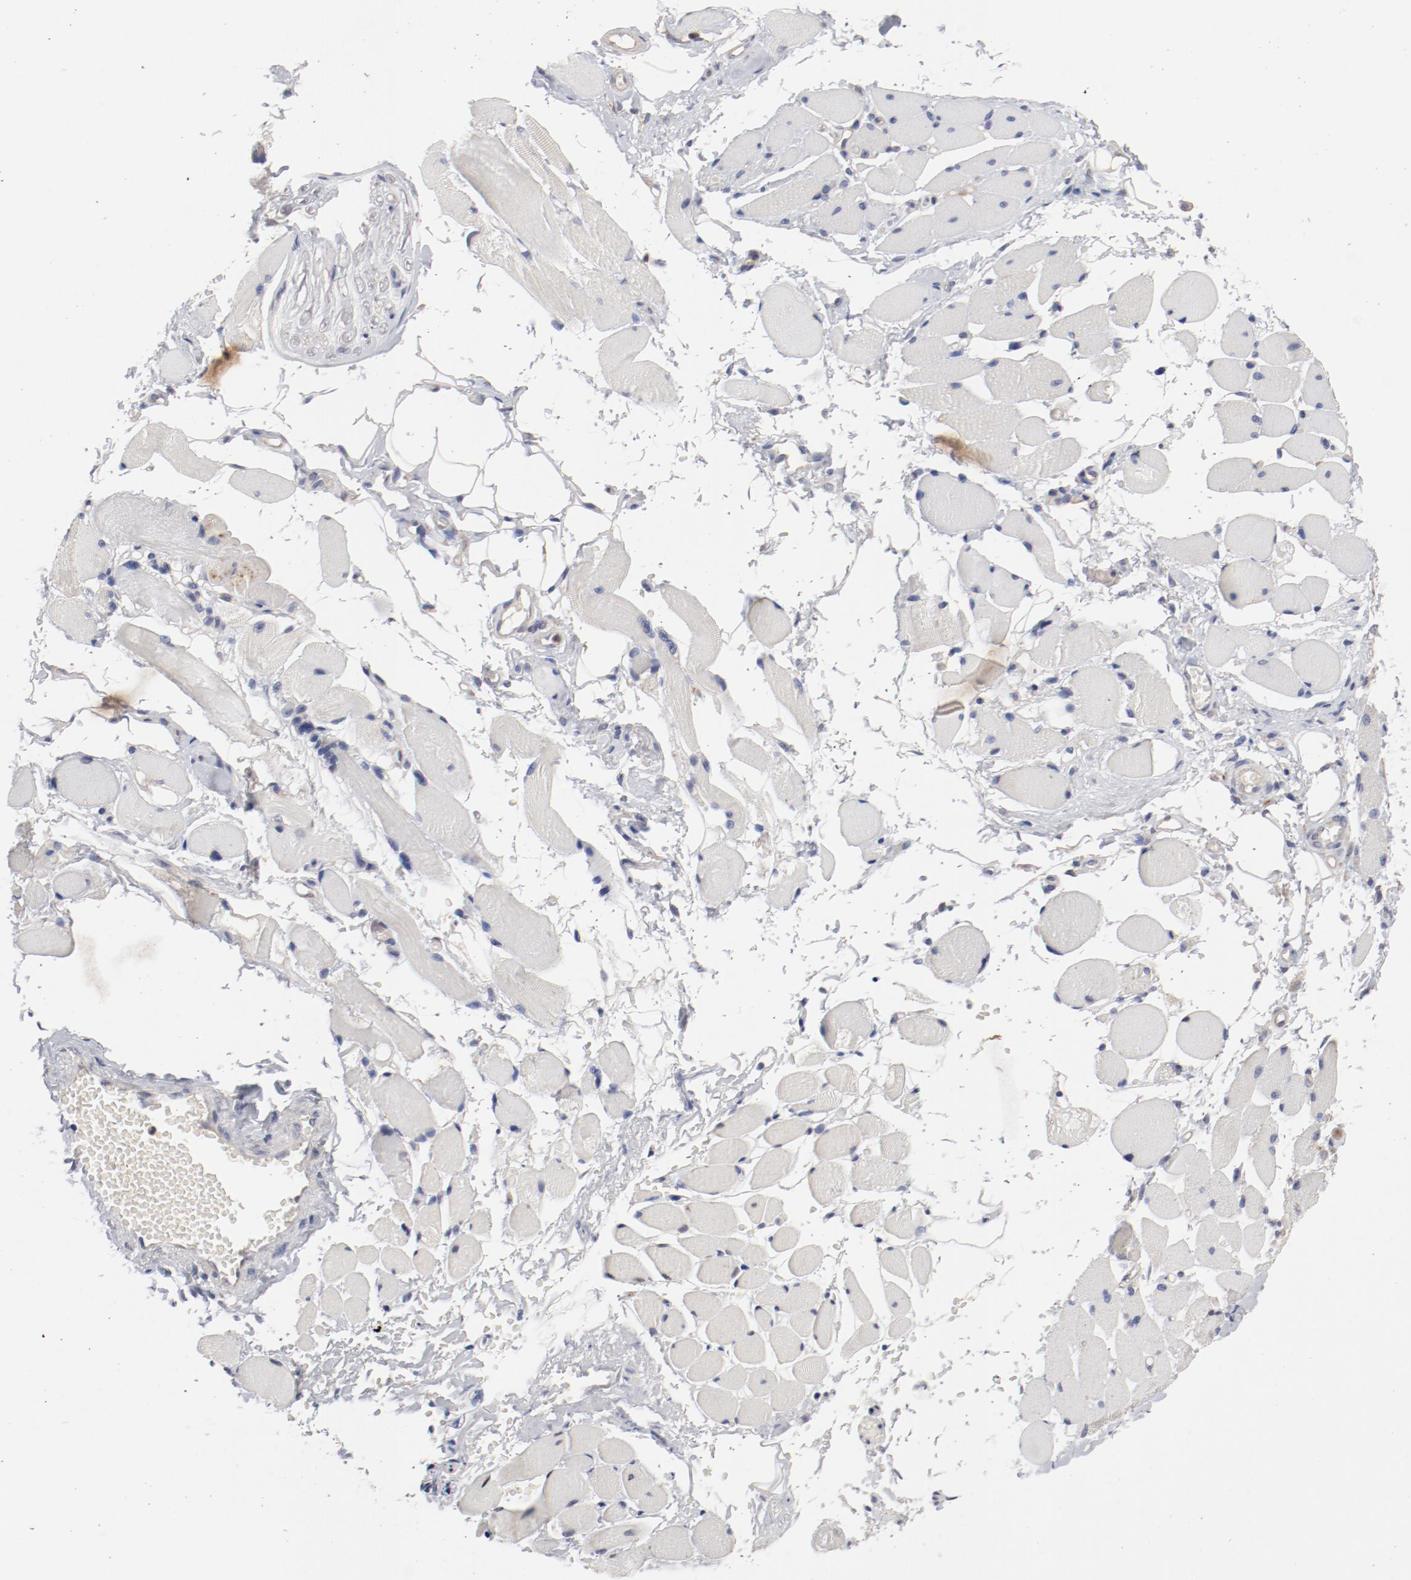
{"staining": {"intensity": "negative", "quantity": "none", "location": "none"}, "tissue": "adipose tissue", "cell_type": "Adipocytes", "image_type": "normal", "snomed": [{"axis": "morphology", "description": "Normal tissue, NOS"}, {"axis": "morphology", "description": "Squamous cell carcinoma, NOS"}, {"axis": "topography", "description": "Skeletal muscle"}, {"axis": "topography", "description": "Soft tissue"}, {"axis": "topography", "description": "Oral tissue"}], "caption": "The IHC micrograph has no significant staining in adipocytes of adipose tissue.", "gene": "CBL", "patient": {"sex": "male", "age": 54}}